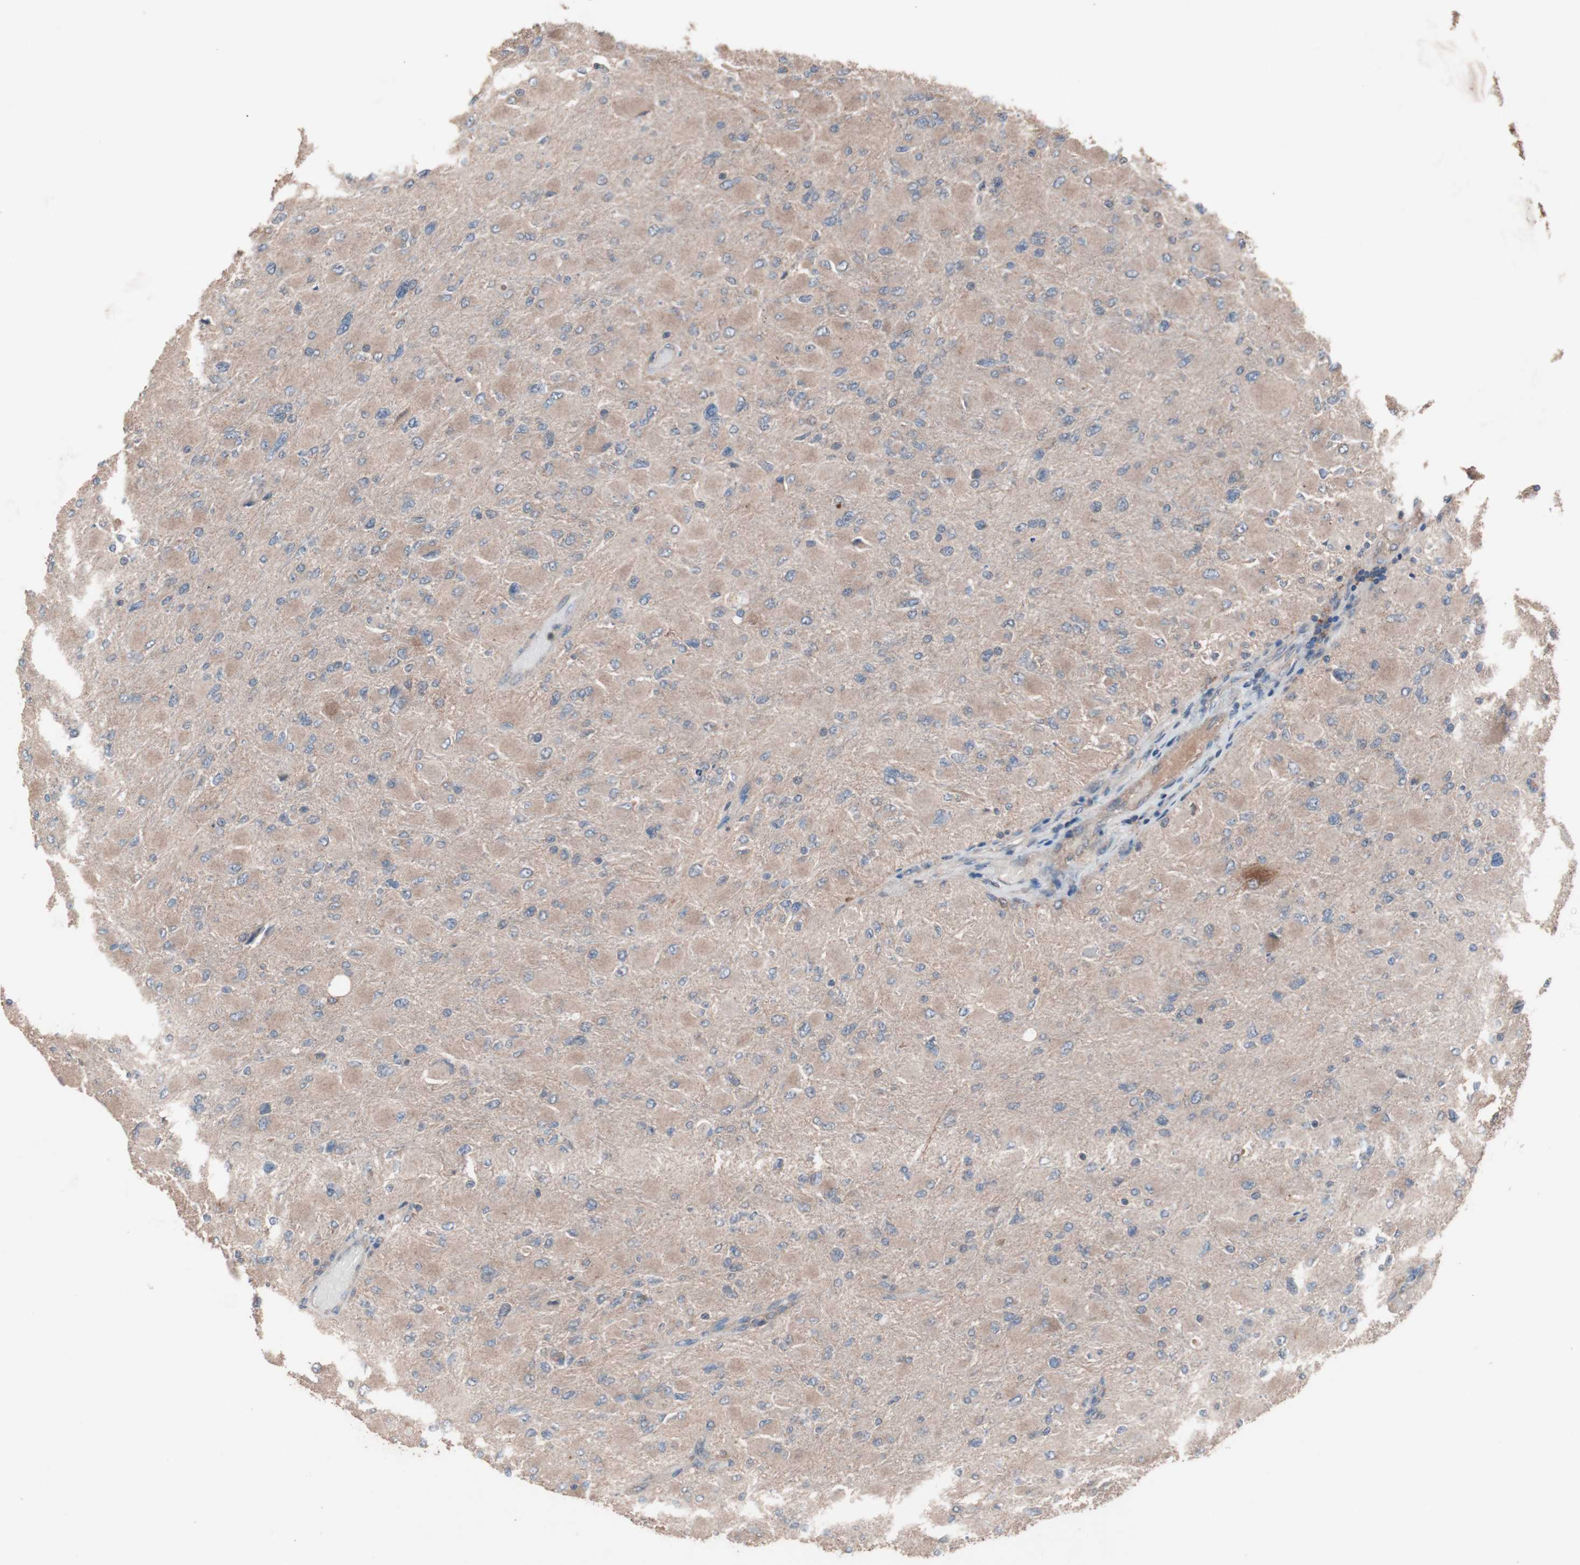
{"staining": {"intensity": "weak", "quantity": ">75%", "location": "cytoplasmic/membranous"}, "tissue": "glioma", "cell_type": "Tumor cells", "image_type": "cancer", "snomed": [{"axis": "morphology", "description": "Glioma, malignant, High grade"}, {"axis": "topography", "description": "Cerebral cortex"}], "caption": "Immunohistochemical staining of human glioma shows low levels of weak cytoplasmic/membranous protein staining in approximately >75% of tumor cells.", "gene": "ATG7", "patient": {"sex": "female", "age": 36}}